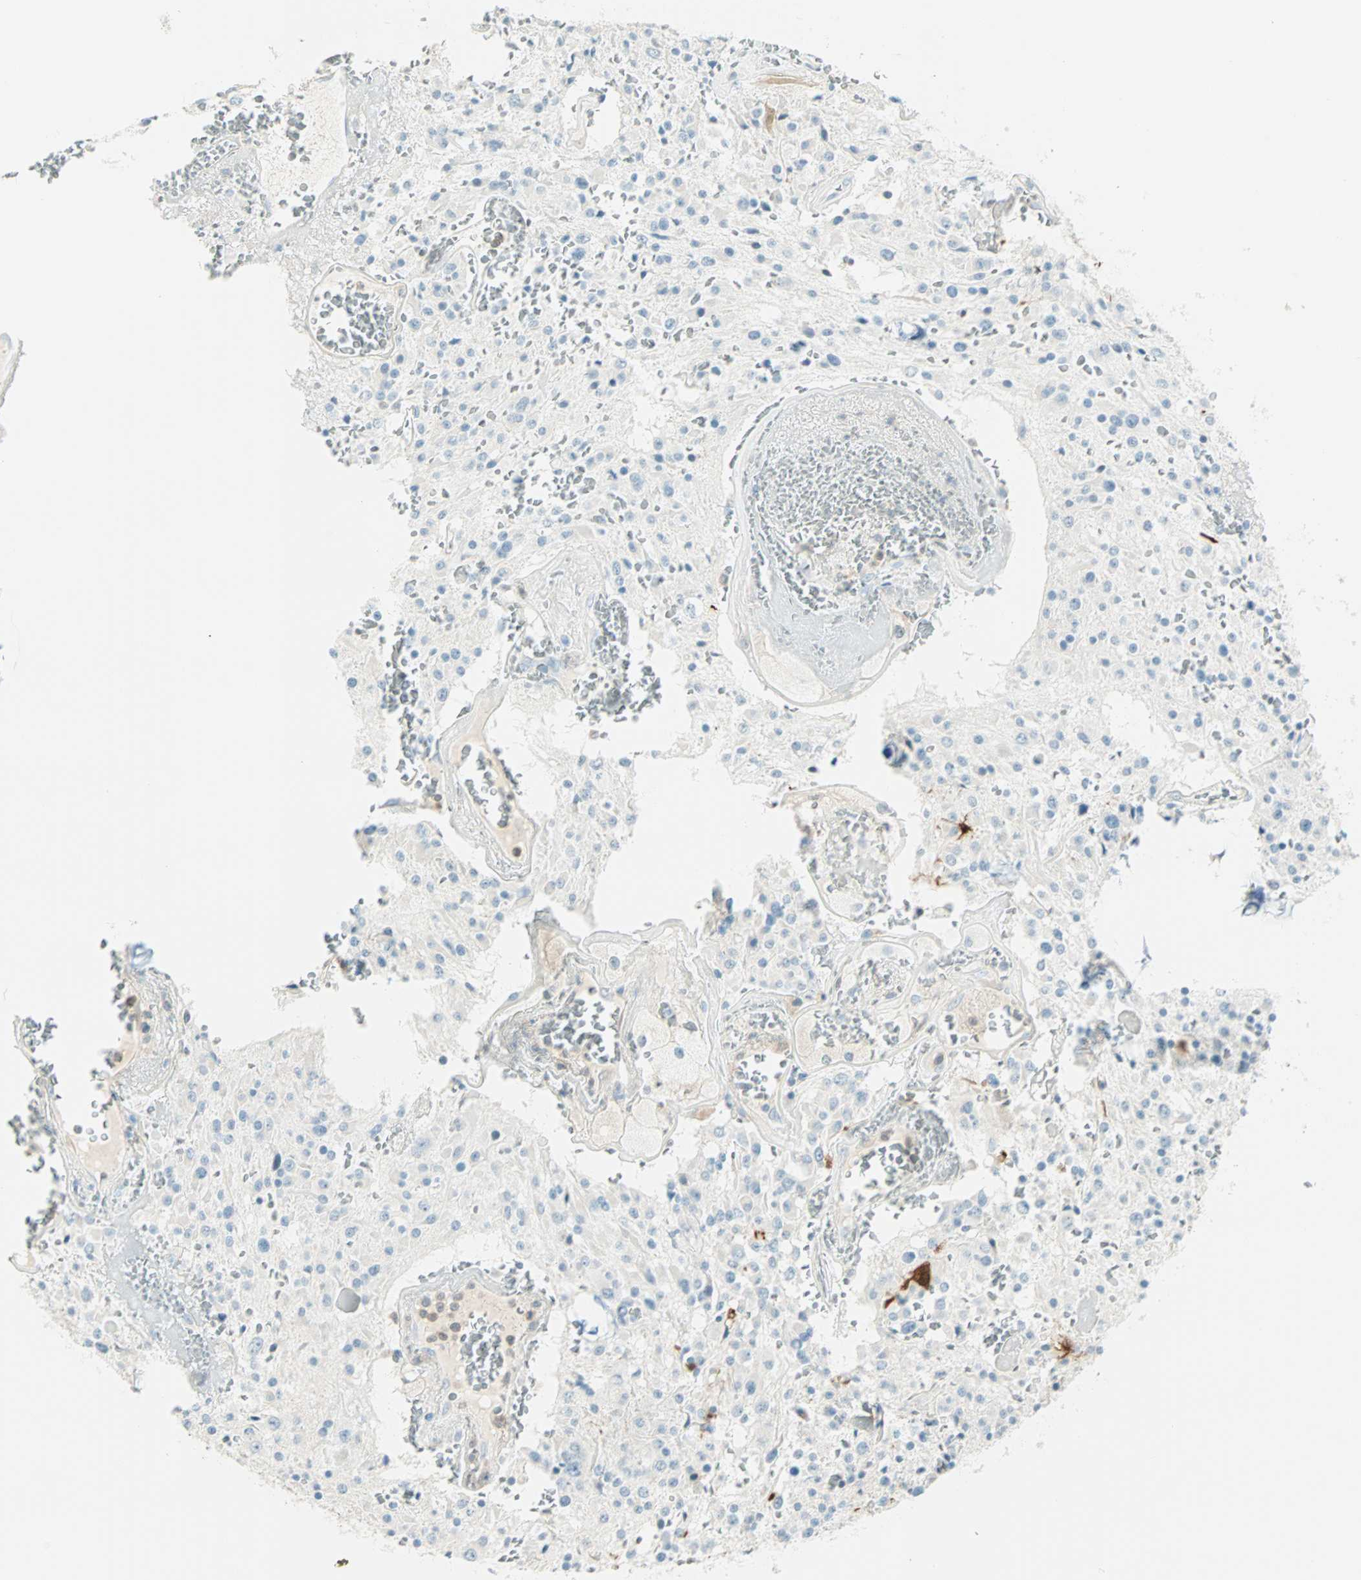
{"staining": {"intensity": "negative", "quantity": "none", "location": "none"}, "tissue": "glioma", "cell_type": "Tumor cells", "image_type": "cancer", "snomed": [{"axis": "morphology", "description": "Glioma, malignant, Low grade"}, {"axis": "topography", "description": "Brain"}], "caption": "This is an immunohistochemistry histopathology image of human glioma. There is no expression in tumor cells.", "gene": "S100A1", "patient": {"sex": "male", "age": 58}}